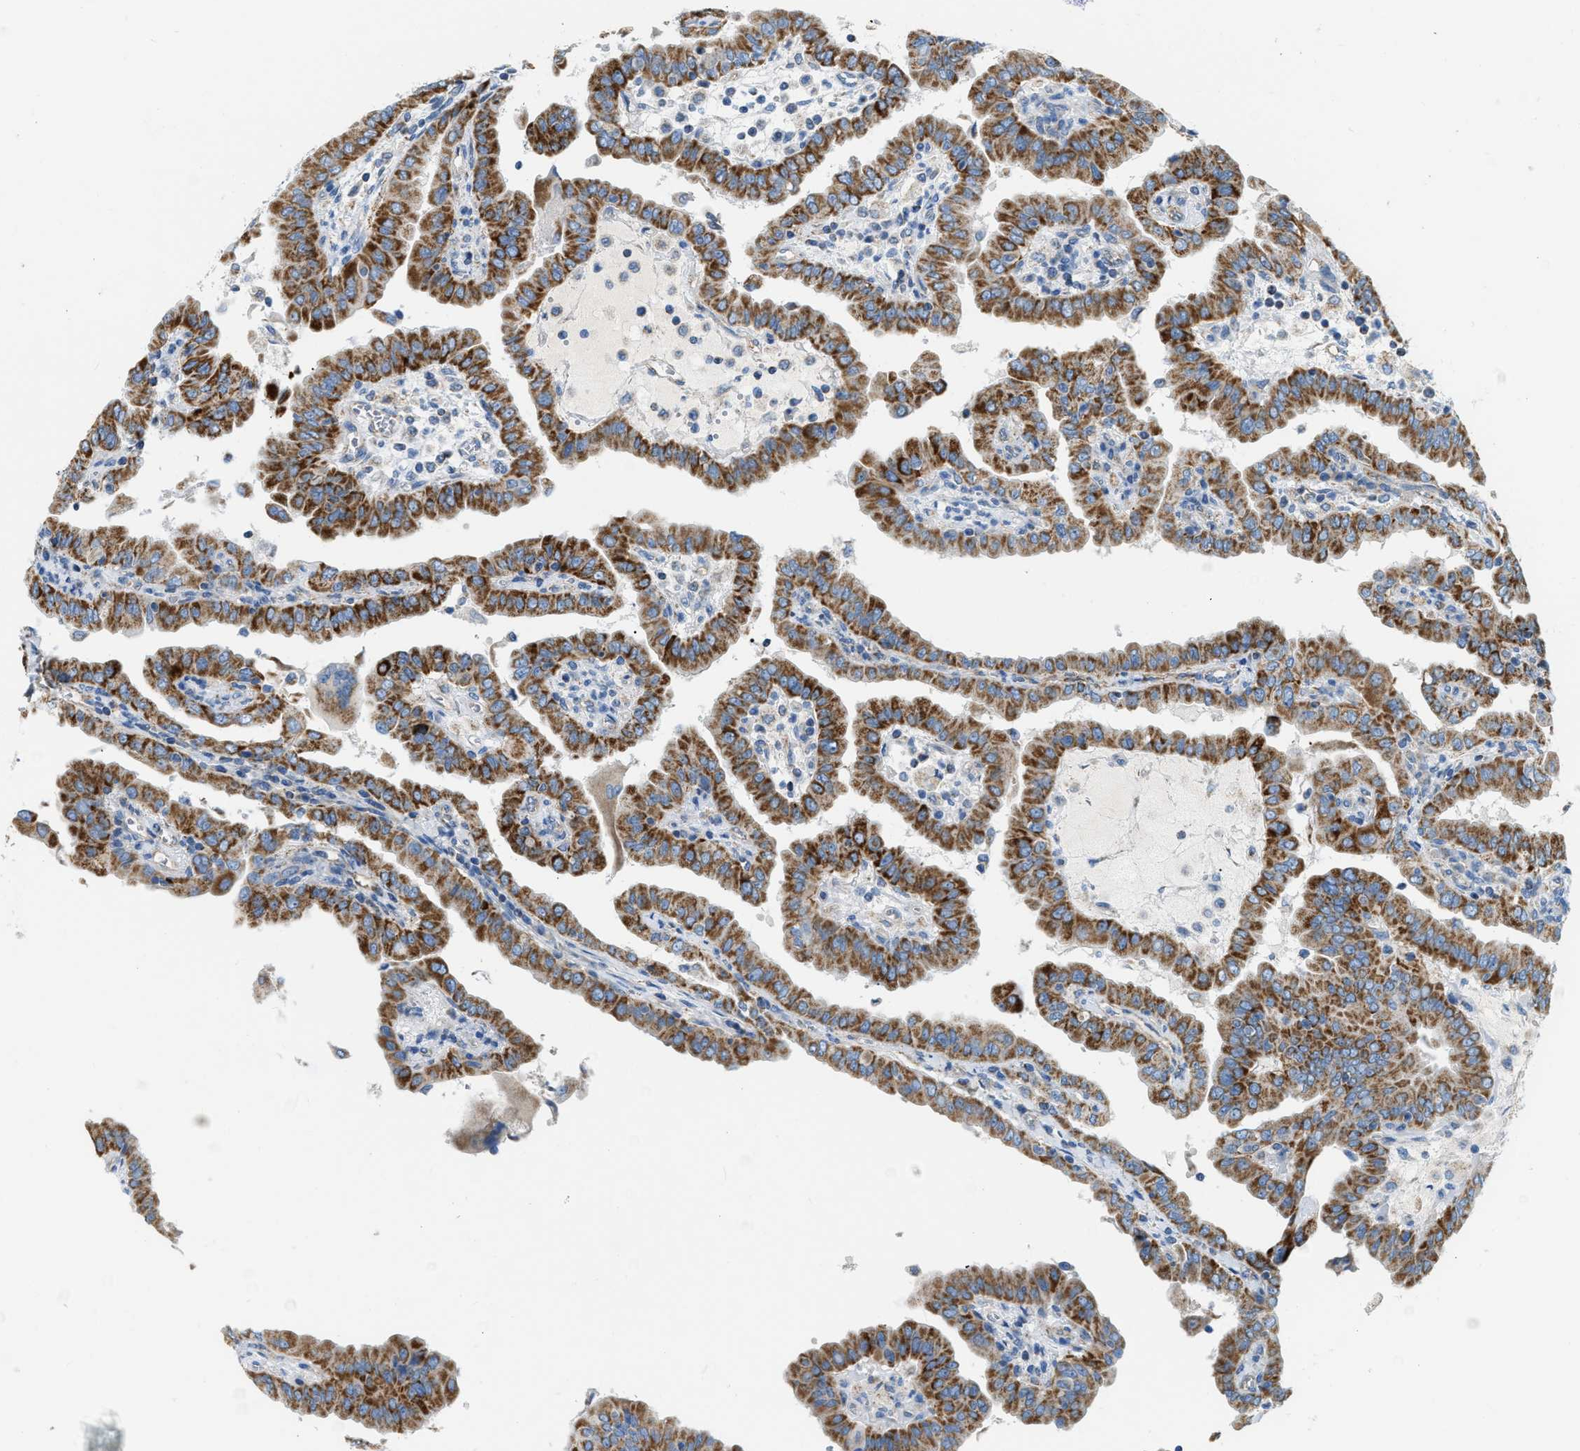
{"staining": {"intensity": "strong", "quantity": ">75%", "location": "cytoplasmic/membranous"}, "tissue": "thyroid cancer", "cell_type": "Tumor cells", "image_type": "cancer", "snomed": [{"axis": "morphology", "description": "Papillary adenocarcinoma, NOS"}, {"axis": "topography", "description": "Thyroid gland"}], "caption": "Approximately >75% of tumor cells in human papillary adenocarcinoma (thyroid) exhibit strong cytoplasmic/membranous protein staining as visualized by brown immunohistochemical staining.", "gene": "JADE1", "patient": {"sex": "male", "age": 33}}